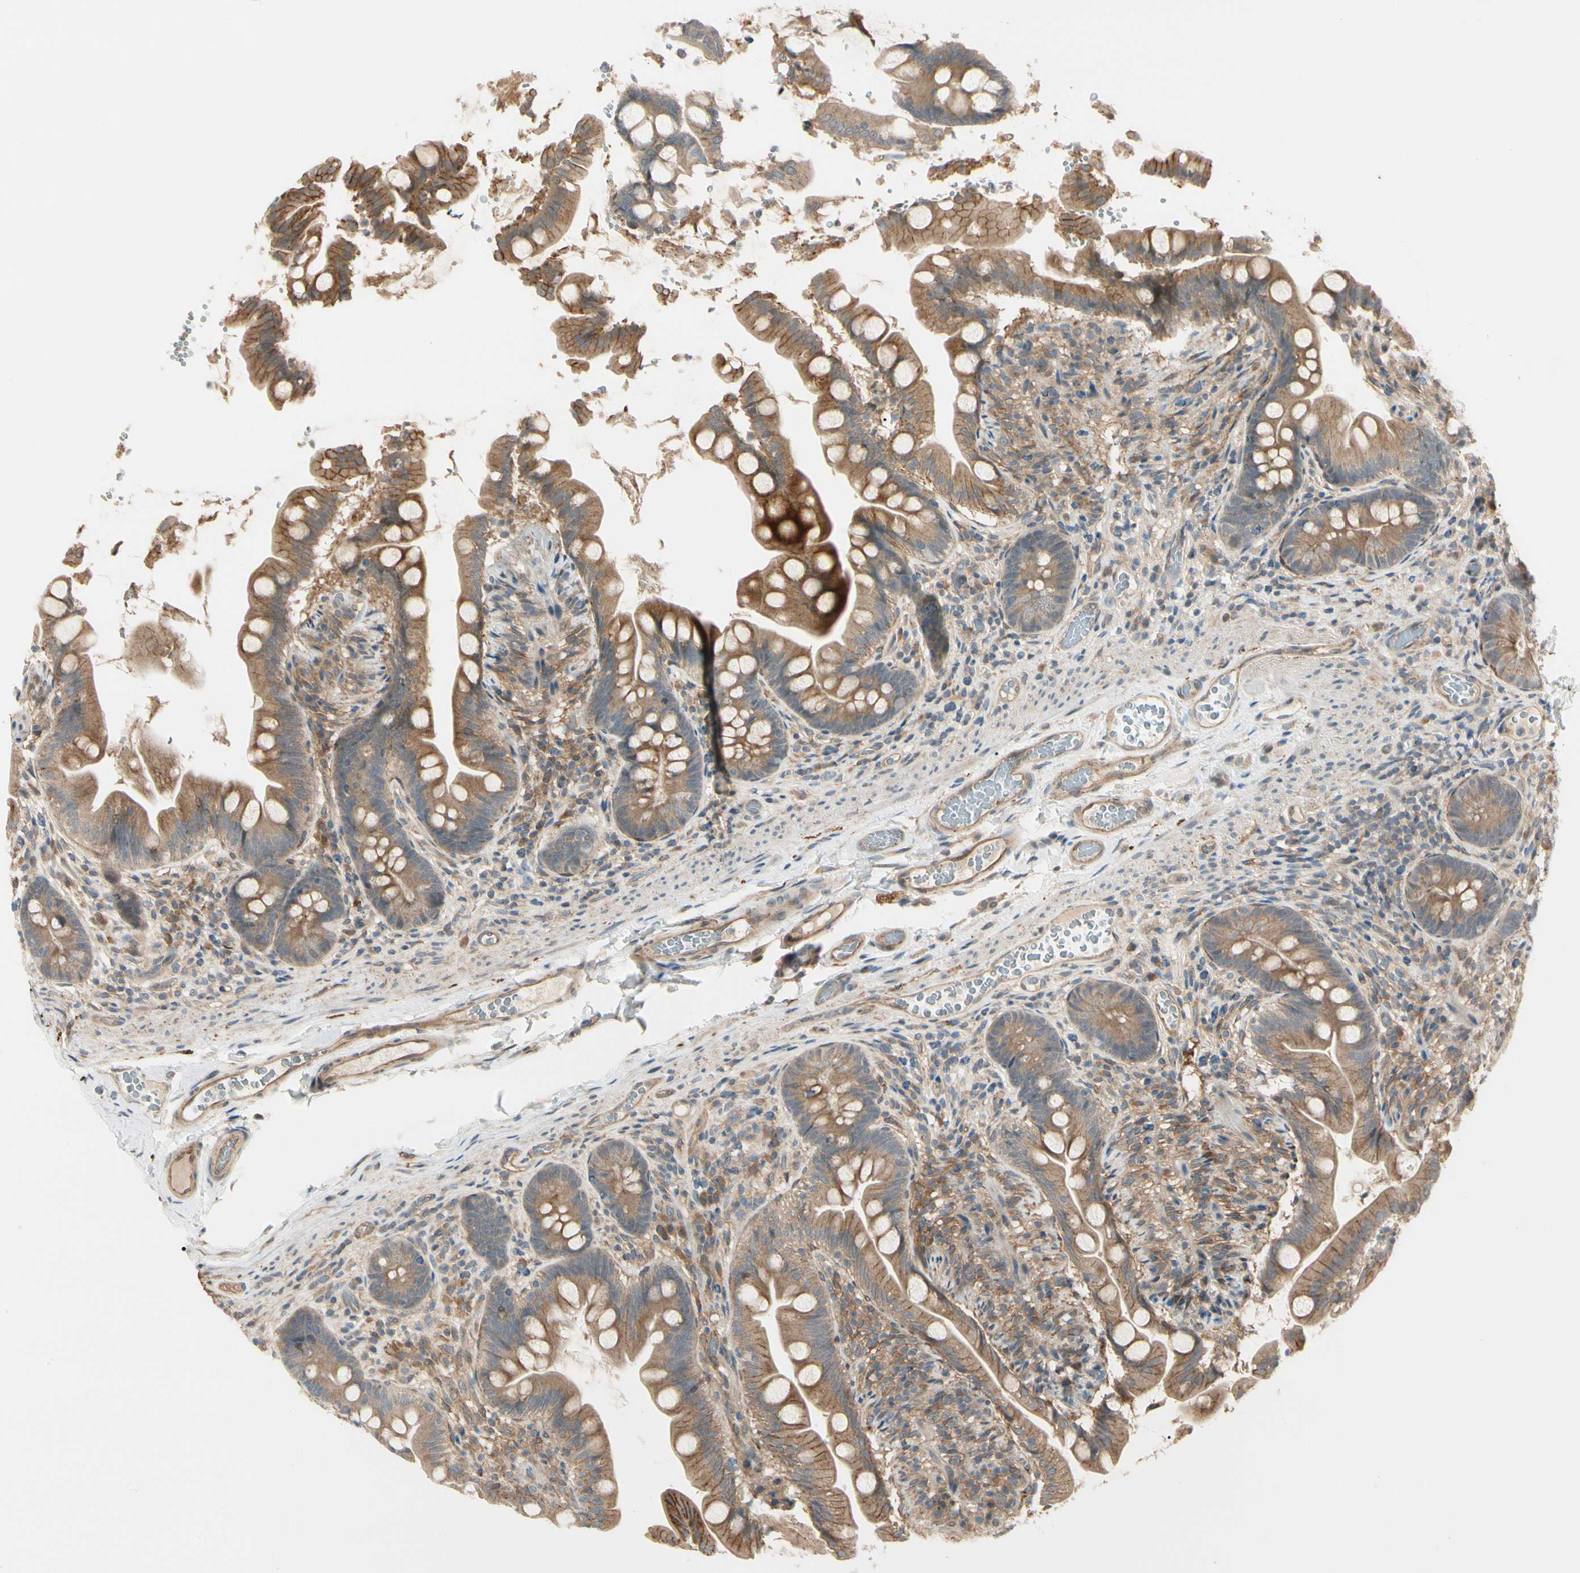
{"staining": {"intensity": "moderate", "quantity": ">75%", "location": "cytoplasmic/membranous"}, "tissue": "small intestine", "cell_type": "Glandular cells", "image_type": "normal", "snomed": [{"axis": "morphology", "description": "Normal tissue, NOS"}, {"axis": "topography", "description": "Small intestine"}], "caption": "An image of human small intestine stained for a protein displays moderate cytoplasmic/membranous brown staining in glandular cells. Immunohistochemistry stains the protein in brown and the nuclei are stained blue.", "gene": "F2R", "patient": {"sex": "female", "age": 56}}